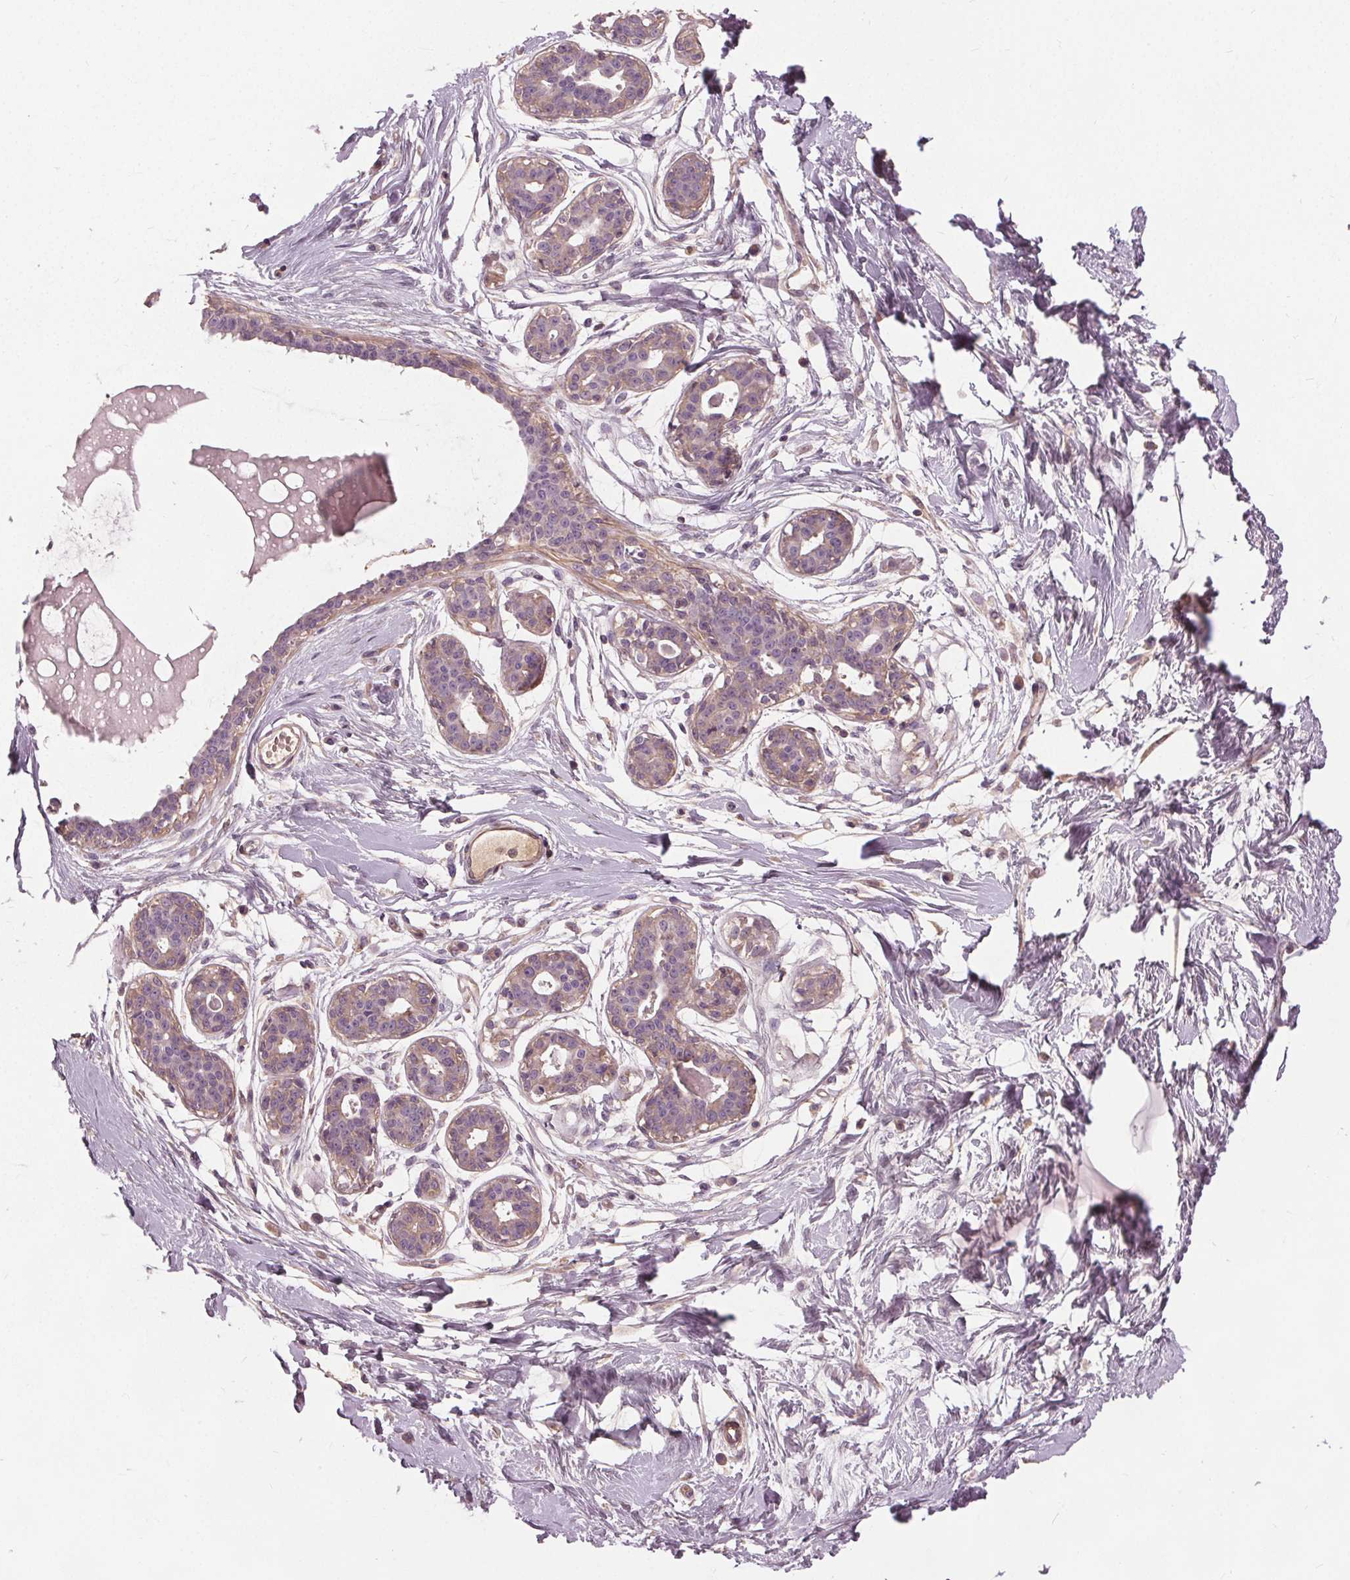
{"staining": {"intensity": "negative", "quantity": "none", "location": "none"}, "tissue": "breast", "cell_type": "Adipocytes", "image_type": "normal", "snomed": [{"axis": "morphology", "description": "Normal tissue, NOS"}, {"axis": "topography", "description": "Breast"}], "caption": "Protein analysis of benign breast displays no significant expression in adipocytes.", "gene": "PDGFD", "patient": {"sex": "female", "age": 45}}